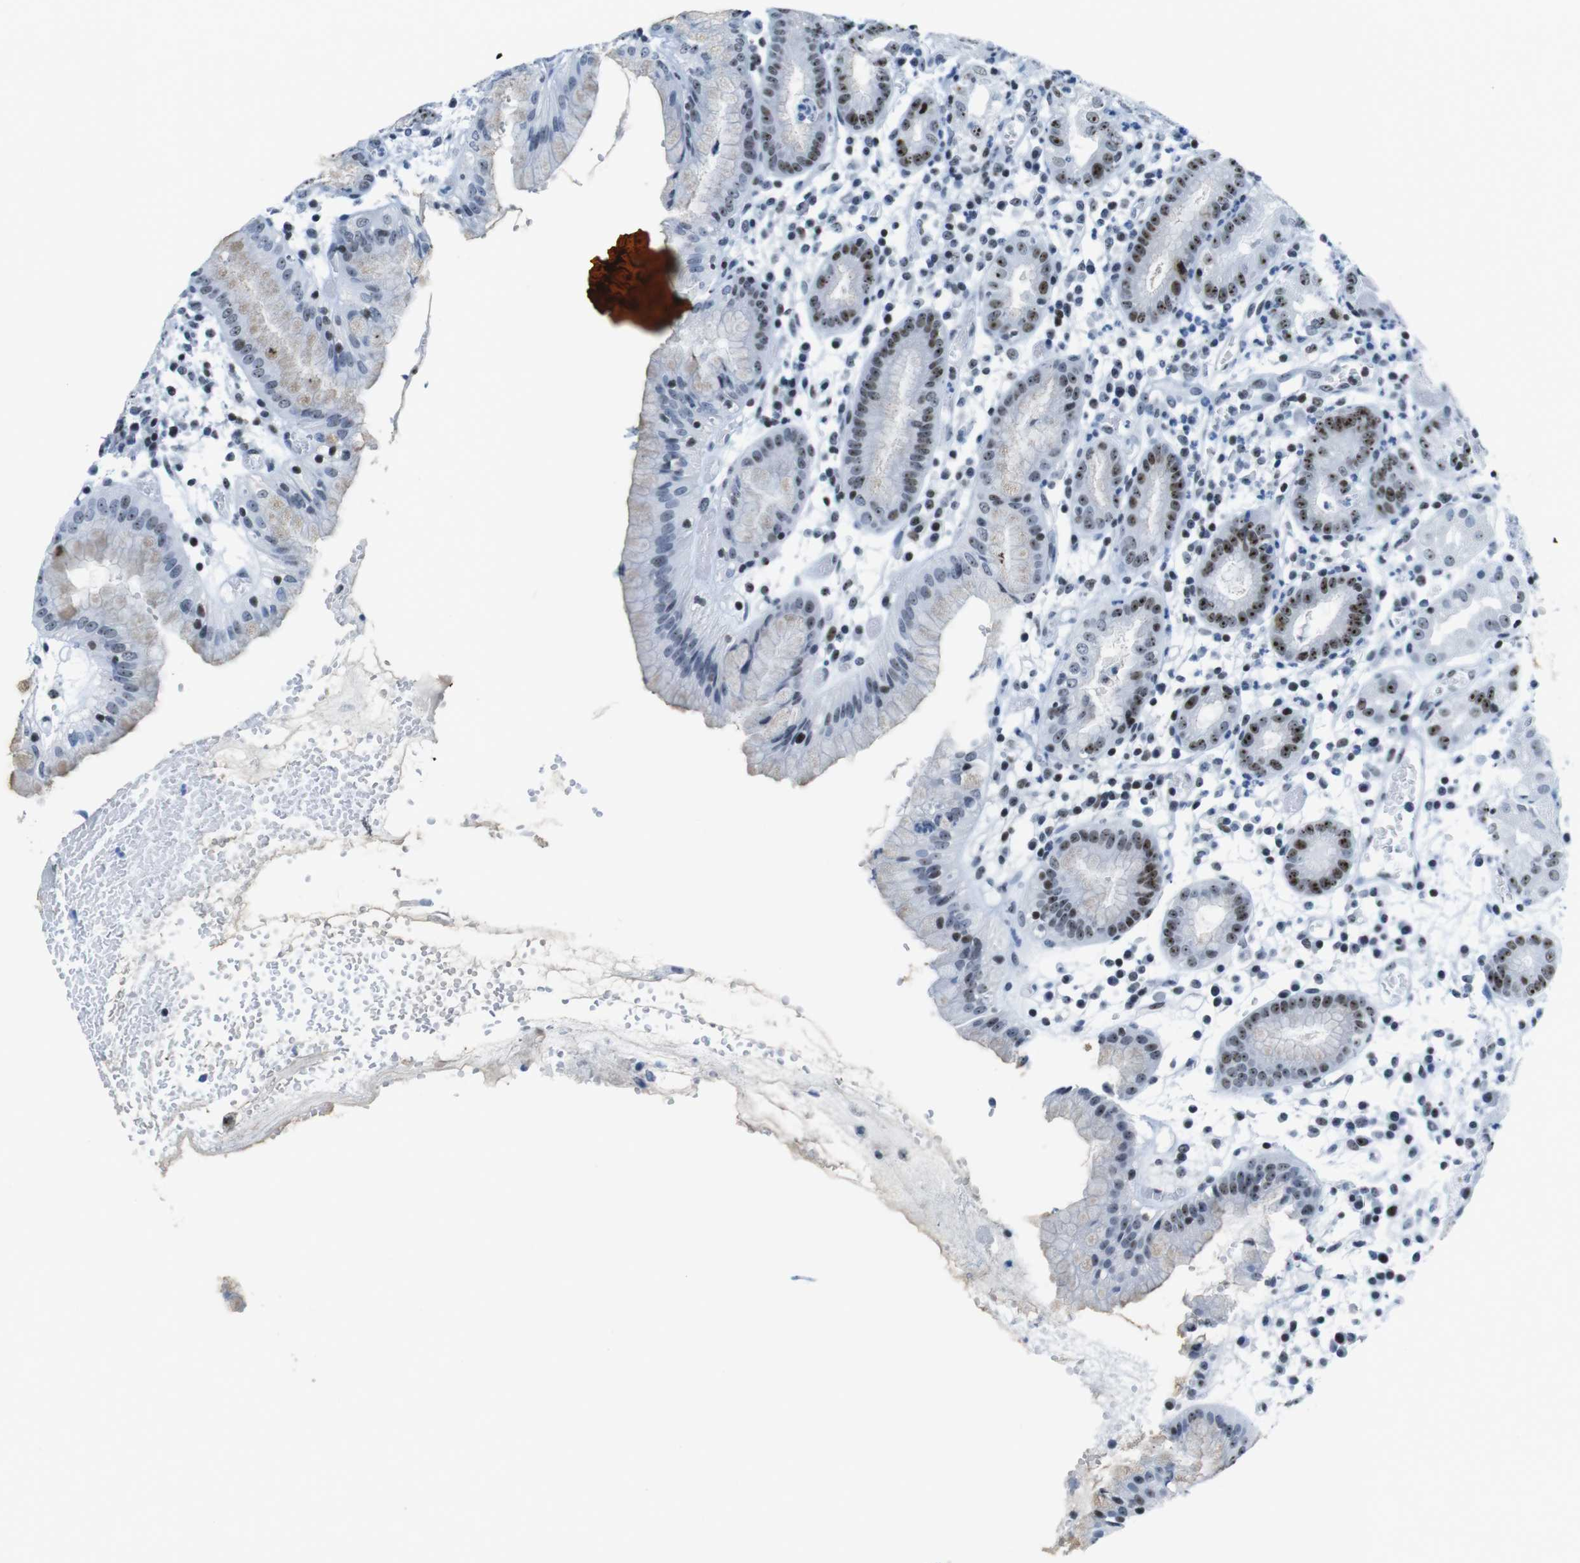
{"staining": {"intensity": "strong", "quantity": "25%-75%", "location": "nuclear"}, "tissue": "stomach", "cell_type": "Glandular cells", "image_type": "normal", "snomed": [{"axis": "morphology", "description": "Normal tissue, NOS"}, {"axis": "topography", "description": "Stomach"}, {"axis": "topography", "description": "Stomach, lower"}], "caption": "Immunohistochemical staining of unremarkable stomach shows strong nuclear protein expression in about 25%-75% of glandular cells.", "gene": "NIFK", "patient": {"sex": "female", "age": 75}}